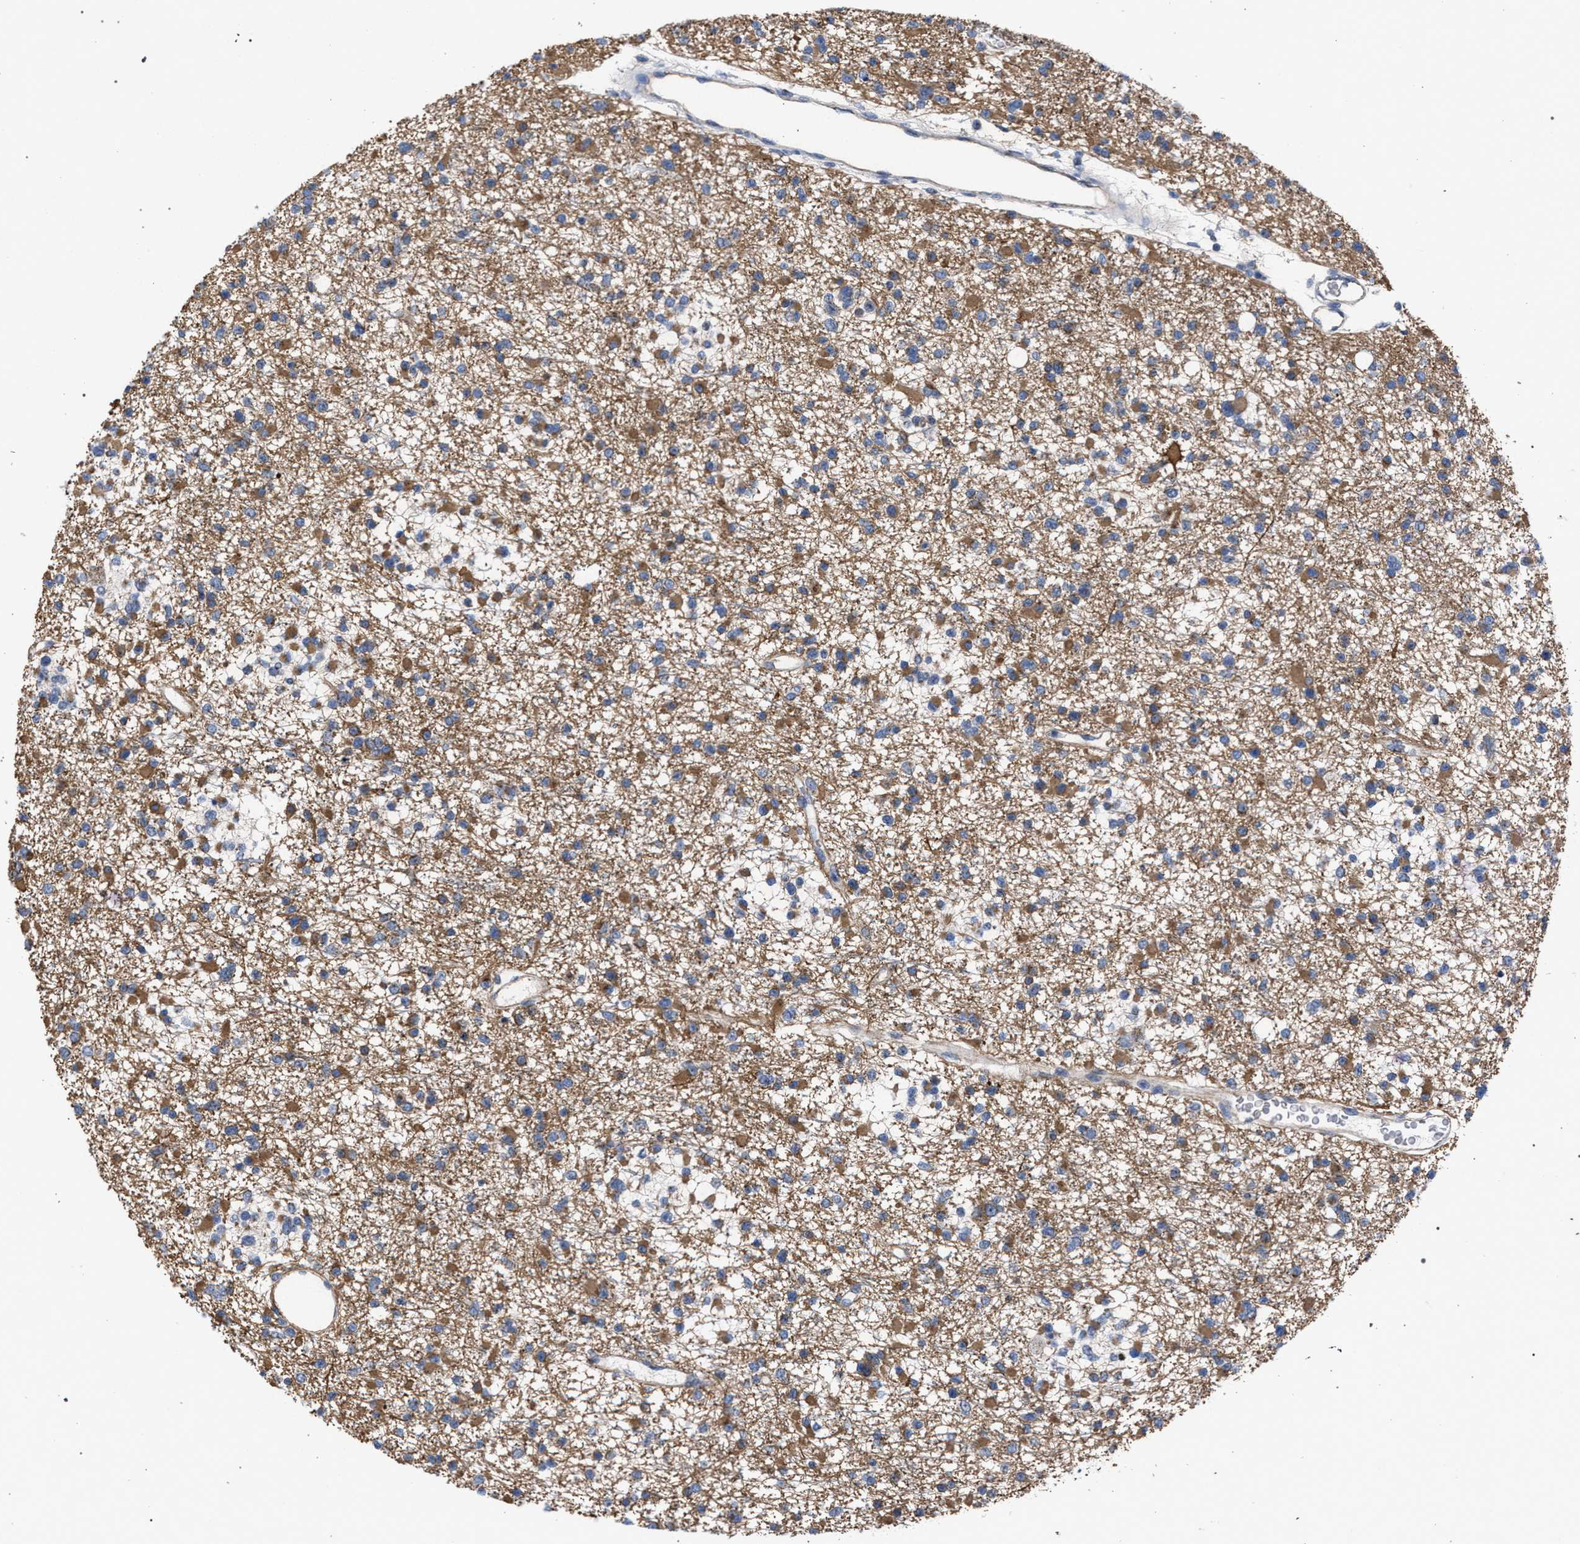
{"staining": {"intensity": "moderate", "quantity": ">75%", "location": "cytoplasmic/membranous"}, "tissue": "glioma", "cell_type": "Tumor cells", "image_type": "cancer", "snomed": [{"axis": "morphology", "description": "Glioma, malignant, Low grade"}, {"axis": "topography", "description": "Brain"}], "caption": "This is an image of immunohistochemistry staining of glioma, which shows moderate staining in the cytoplasmic/membranous of tumor cells.", "gene": "GOLGA2", "patient": {"sex": "female", "age": 22}}